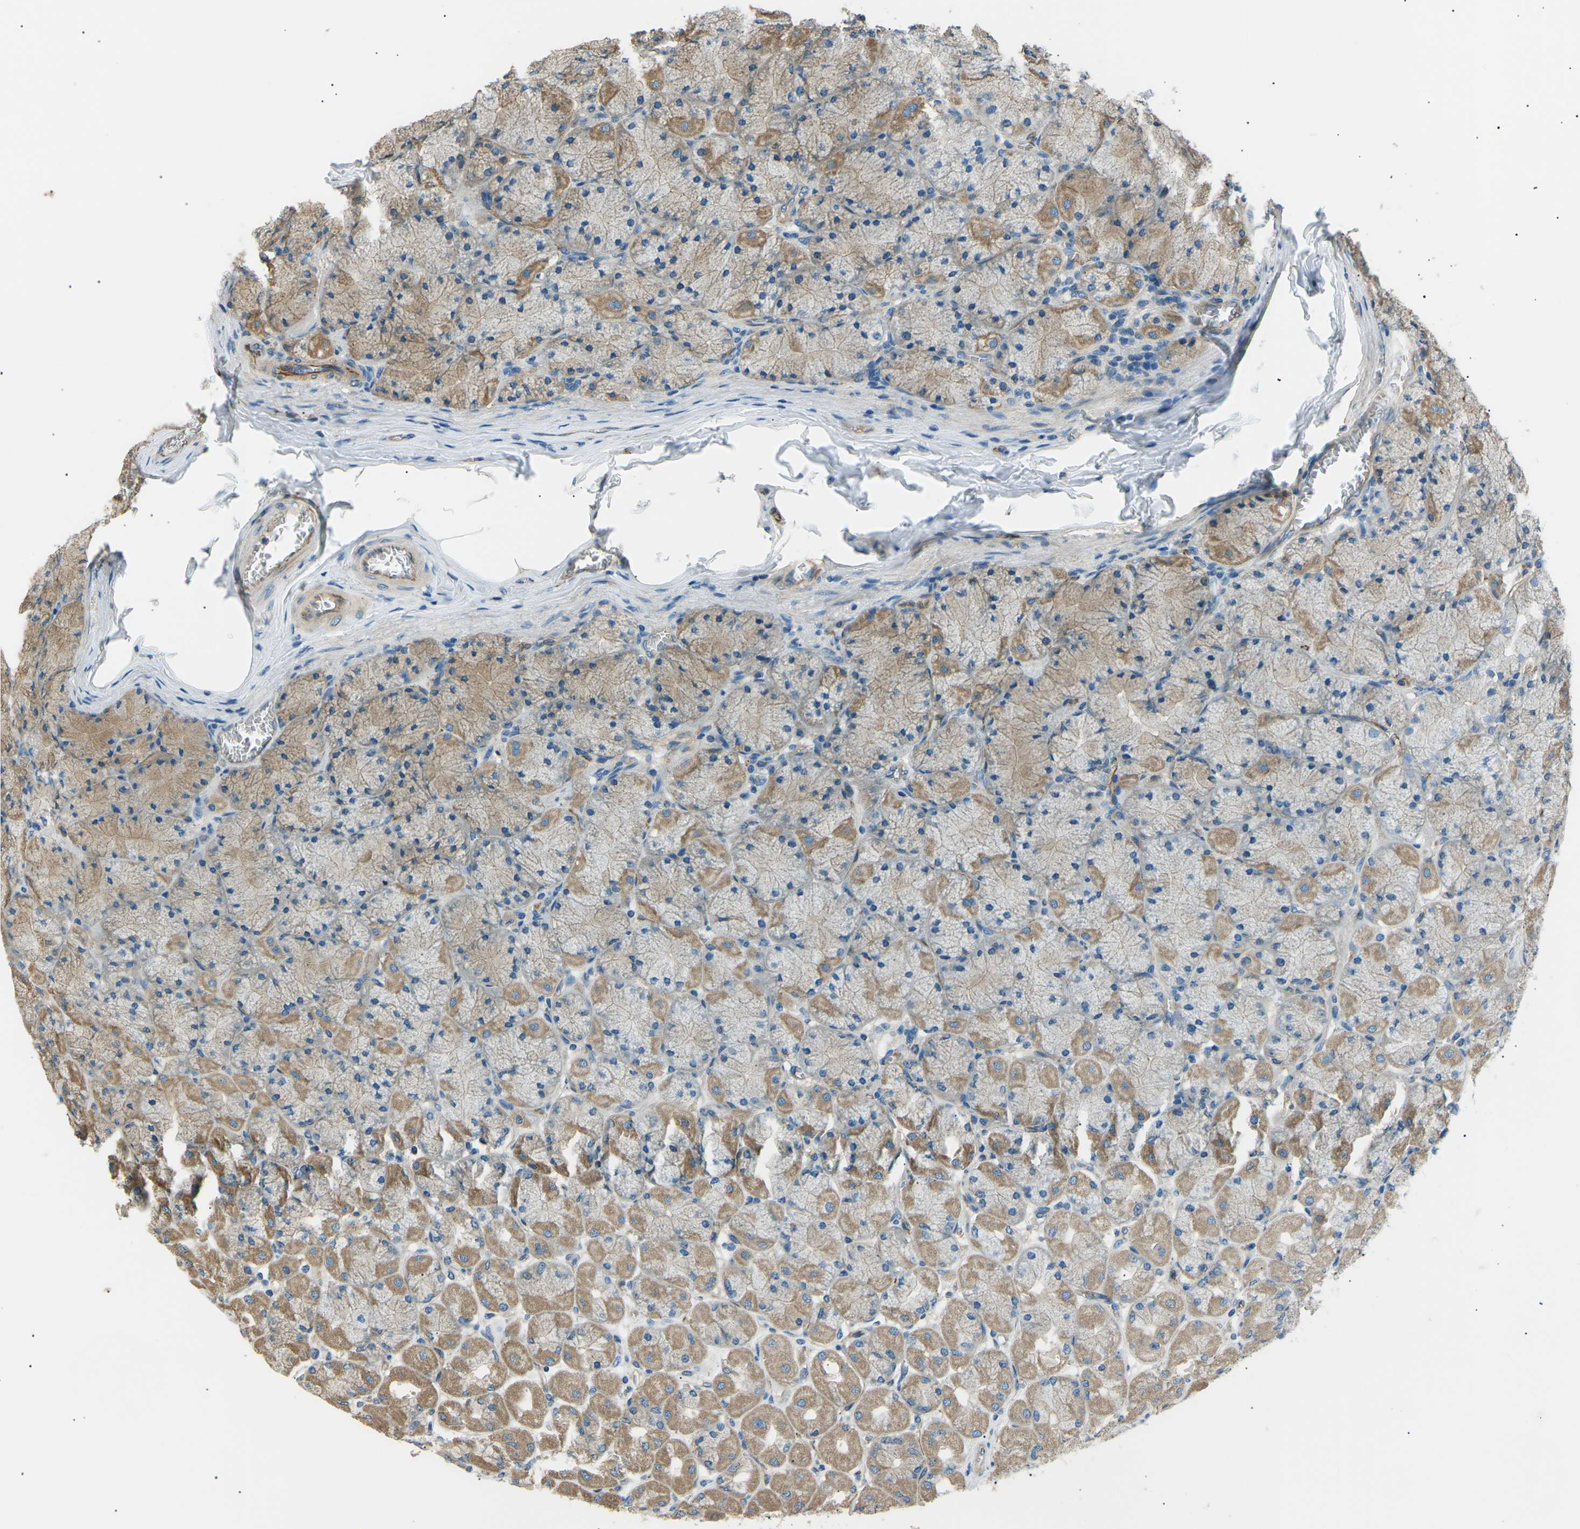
{"staining": {"intensity": "moderate", "quantity": ">75%", "location": "cytoplasmic/membranous"}, "tissue": "stomach", "cell_type": "Glandular cells", "image_type": "normal", "snomed": [{"axis": "morphology", "description": "Normal tissue, NOS"}, {"axis": "topography", "description": "Stomach, upper"}], "caption": "Immunohistochemistry of benign stomach demonstrates medium levels of moderate cytoplasmic/membranous positivity in about >75% of glandular cells. (DAB (3,3'-diaminobenzidine) = brown stain, brightfield microscopy at high magnification).", "gene": "SLK", "patient": {"sex": "female", "age": 56}}